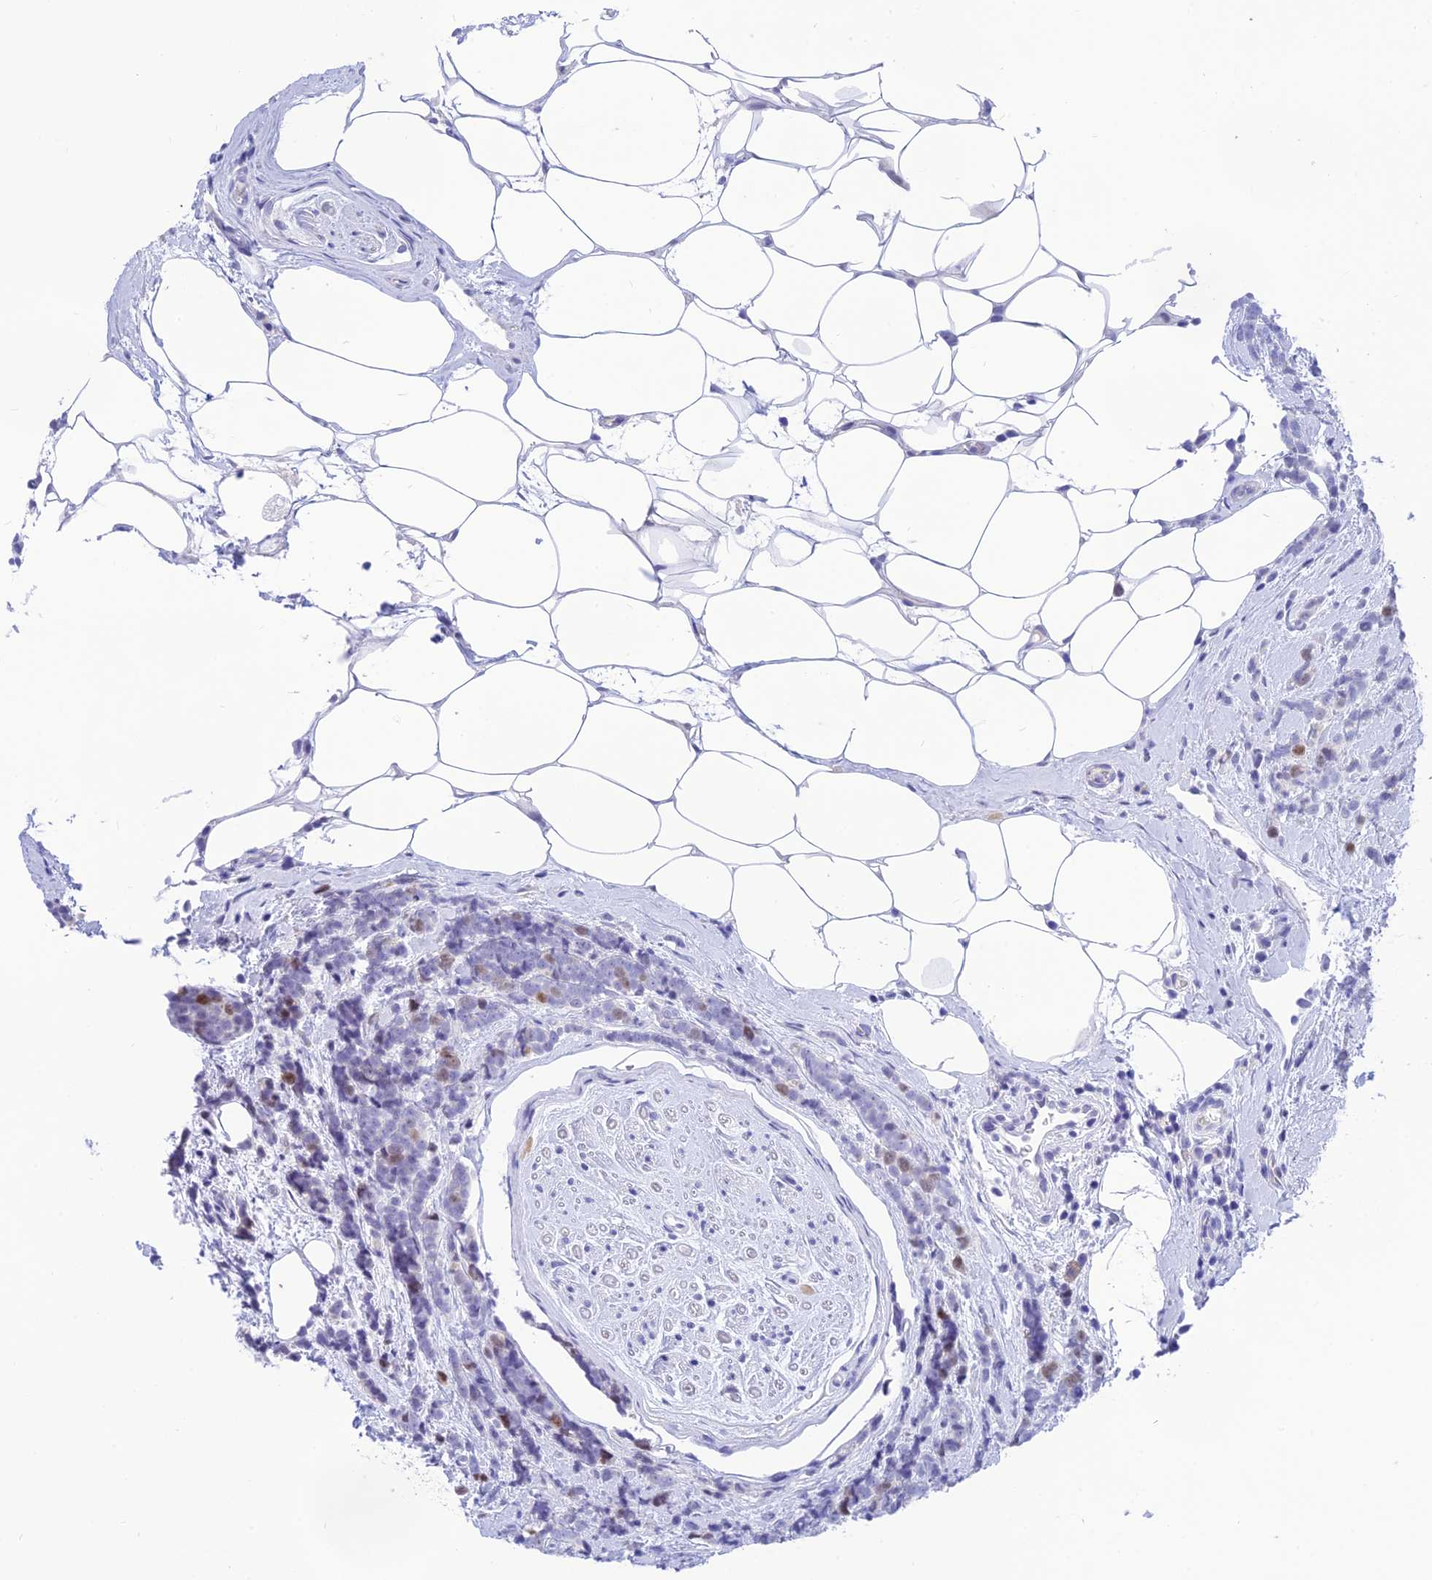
{"staining": {"intensity": "negative", "quantity": "none", "location": "none"}, "tissue": "breast cancer", "cell_type": "Tumor cells", "image_type": "cancer", "snomed": [{"axis": "morphology", "description": "Lobular carcinoma"}, {"axis": "topography", "description": "Breast"}], "caption": "Tumor cells show no significant staining in lobular carcinoma (breast).", "gene": "KDELR3", "patient": {"sex": "female", "age": 58}}